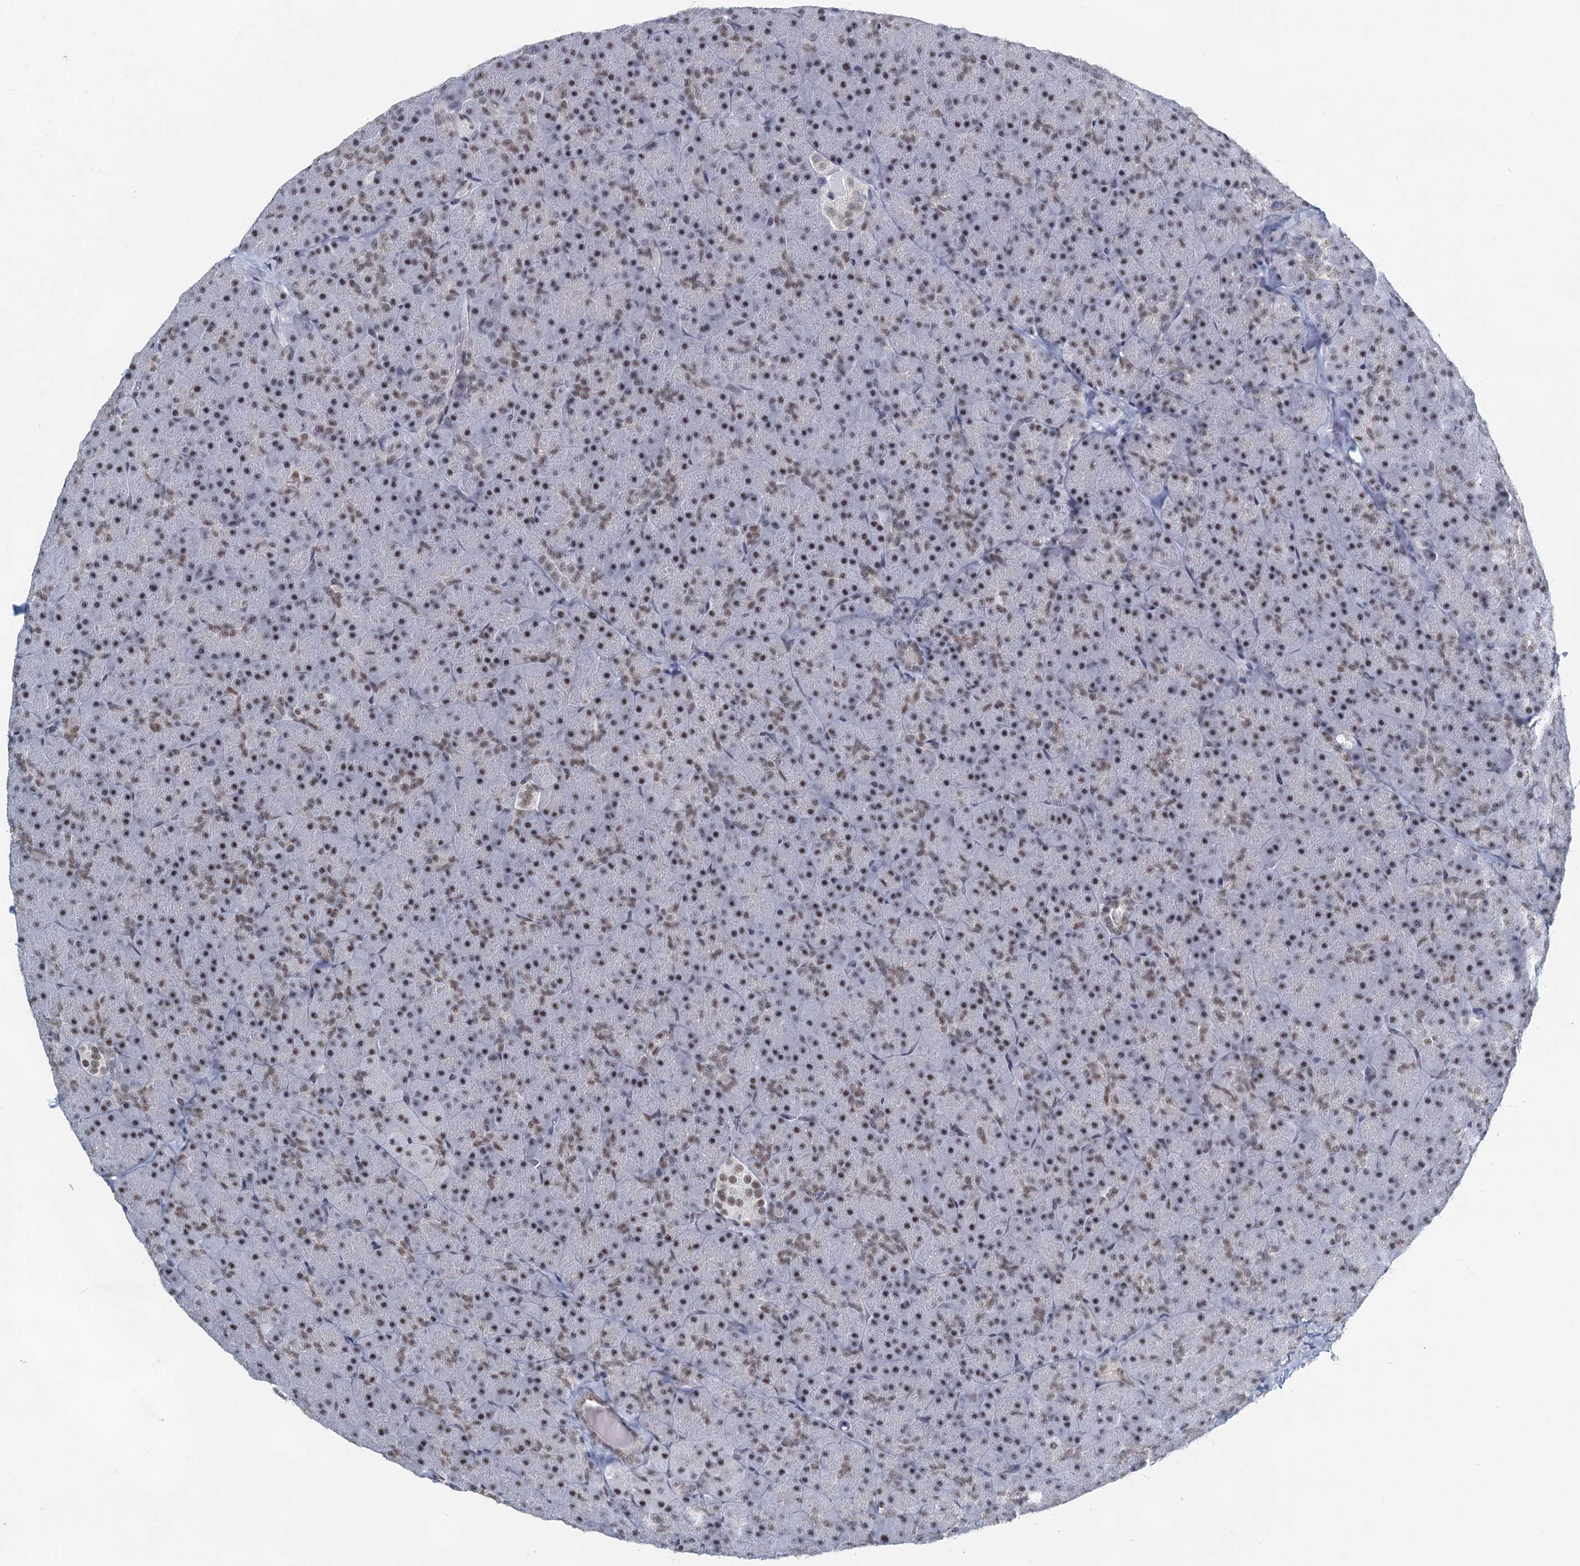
{"staining": {"intensity": "moderate", "quantity": "25%-75%", "location": "nuclear"}, "tissue": "pancreas", "cell_type": "Exocrine glandular cells", "image_type": "normal", "snomed": [{"axis": "morphology", "description": "Normal tissue, NOS"}, {"axis": "topography", "description": "Pancreas"}], "caption": "A micrograph of pancreas stained for a protein displays moderate nuclear brown staining in exocrine glandular cells. (Stains: DAB in brown, nuclei in blue, Microscopy: brightfield microscopy at high magnification).", "gene": "METTL14", "patient": {"sex": "male", "age": 36}}